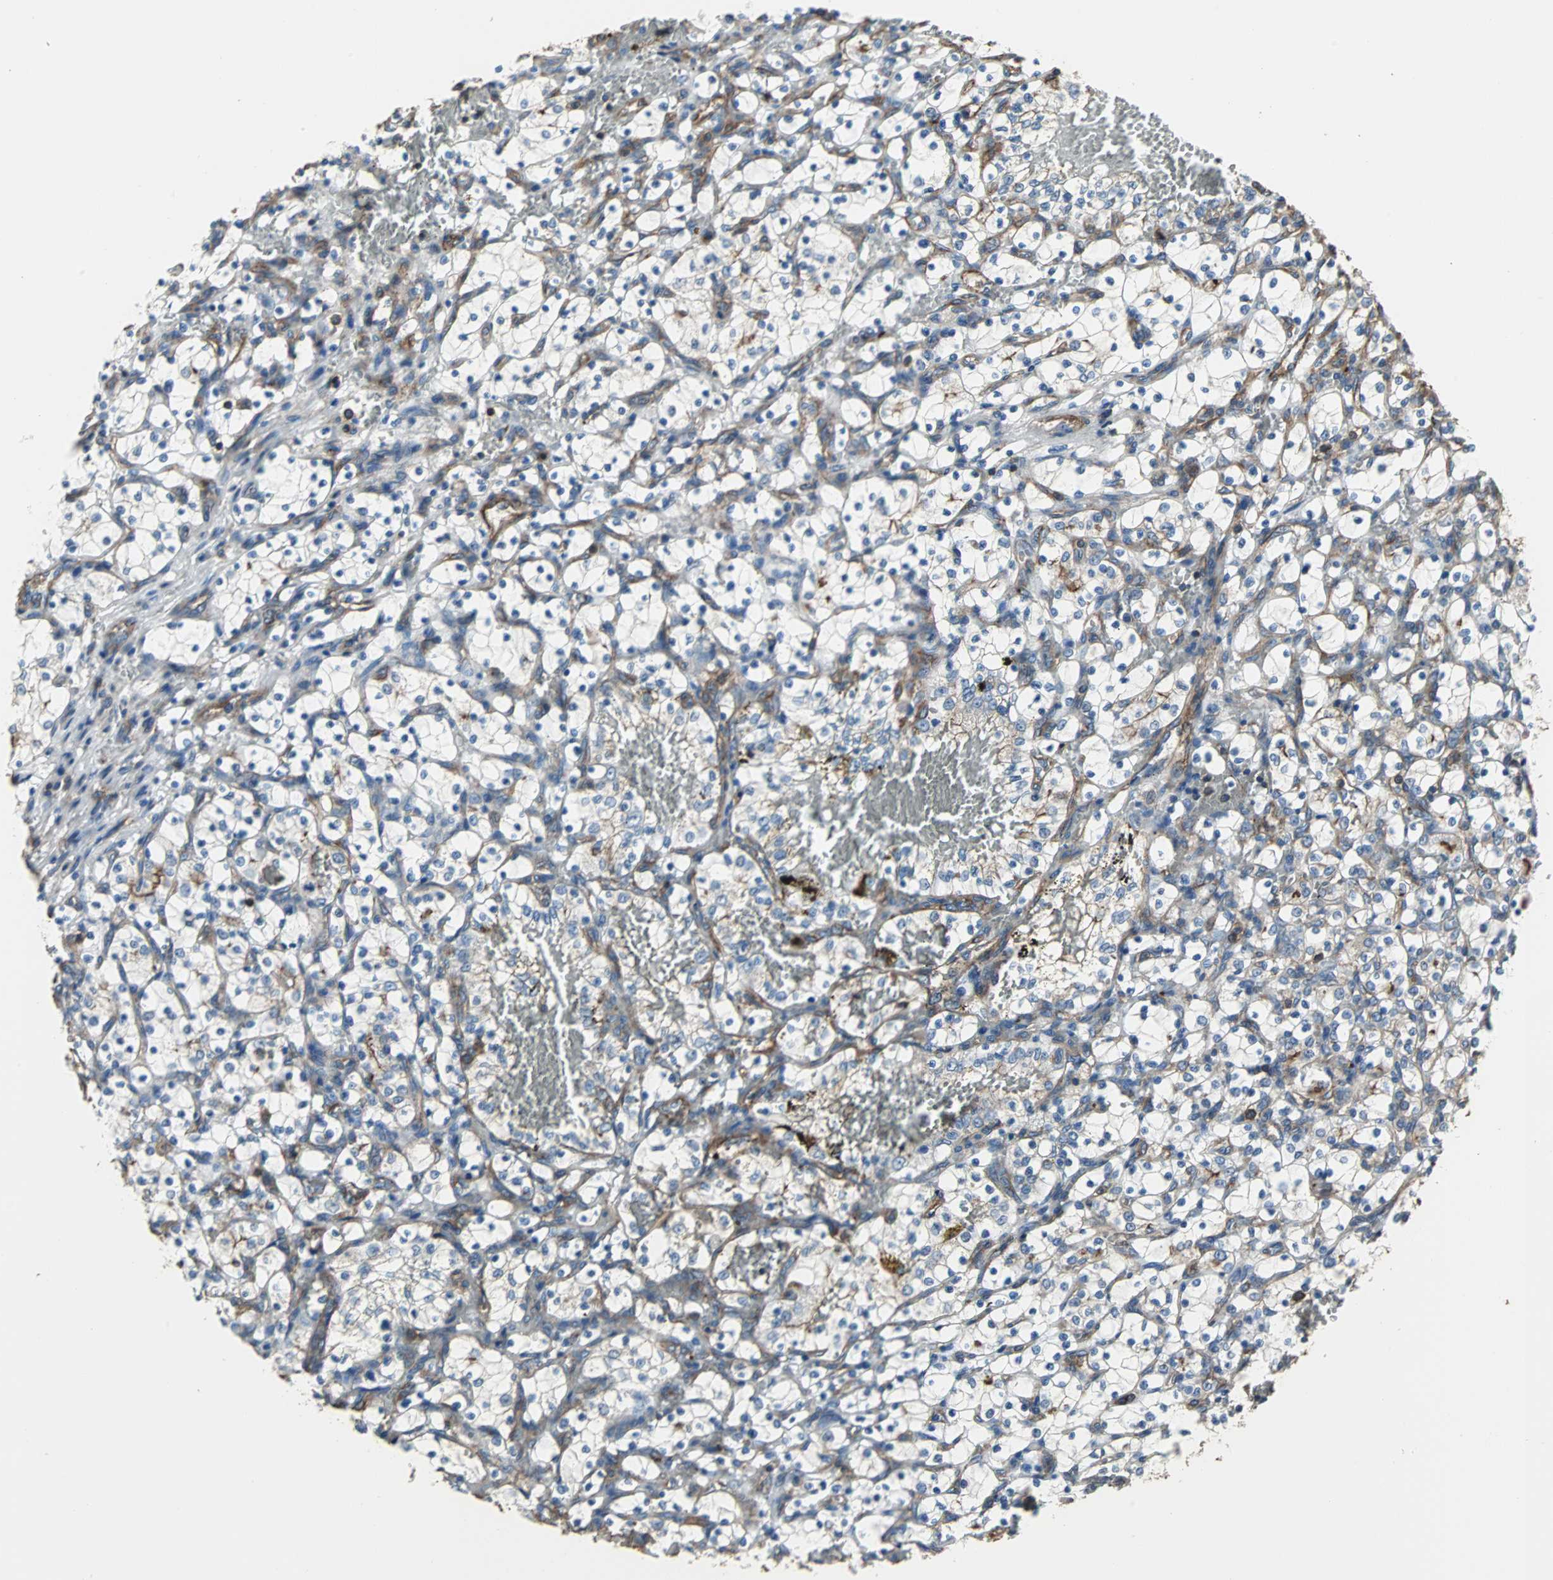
{"staining": {"intensity": "negative", "quantity": "none", "location": "none"}, "tissue": "renal cancer", "cell_type": "Tumor cells", "image_type": "cancer", "snomed": [{"axis": "morphology", "description": "Adenocarcinoma, NOS"}, {"axis": "topography", "description": "Kidney"}], "caption": "Photomicrograph shows no significant protein expression in tumor cells of adenocarcinoma (renal).", "gene": "ACTN1", "patient": {"sex": "female", "age": 69}}